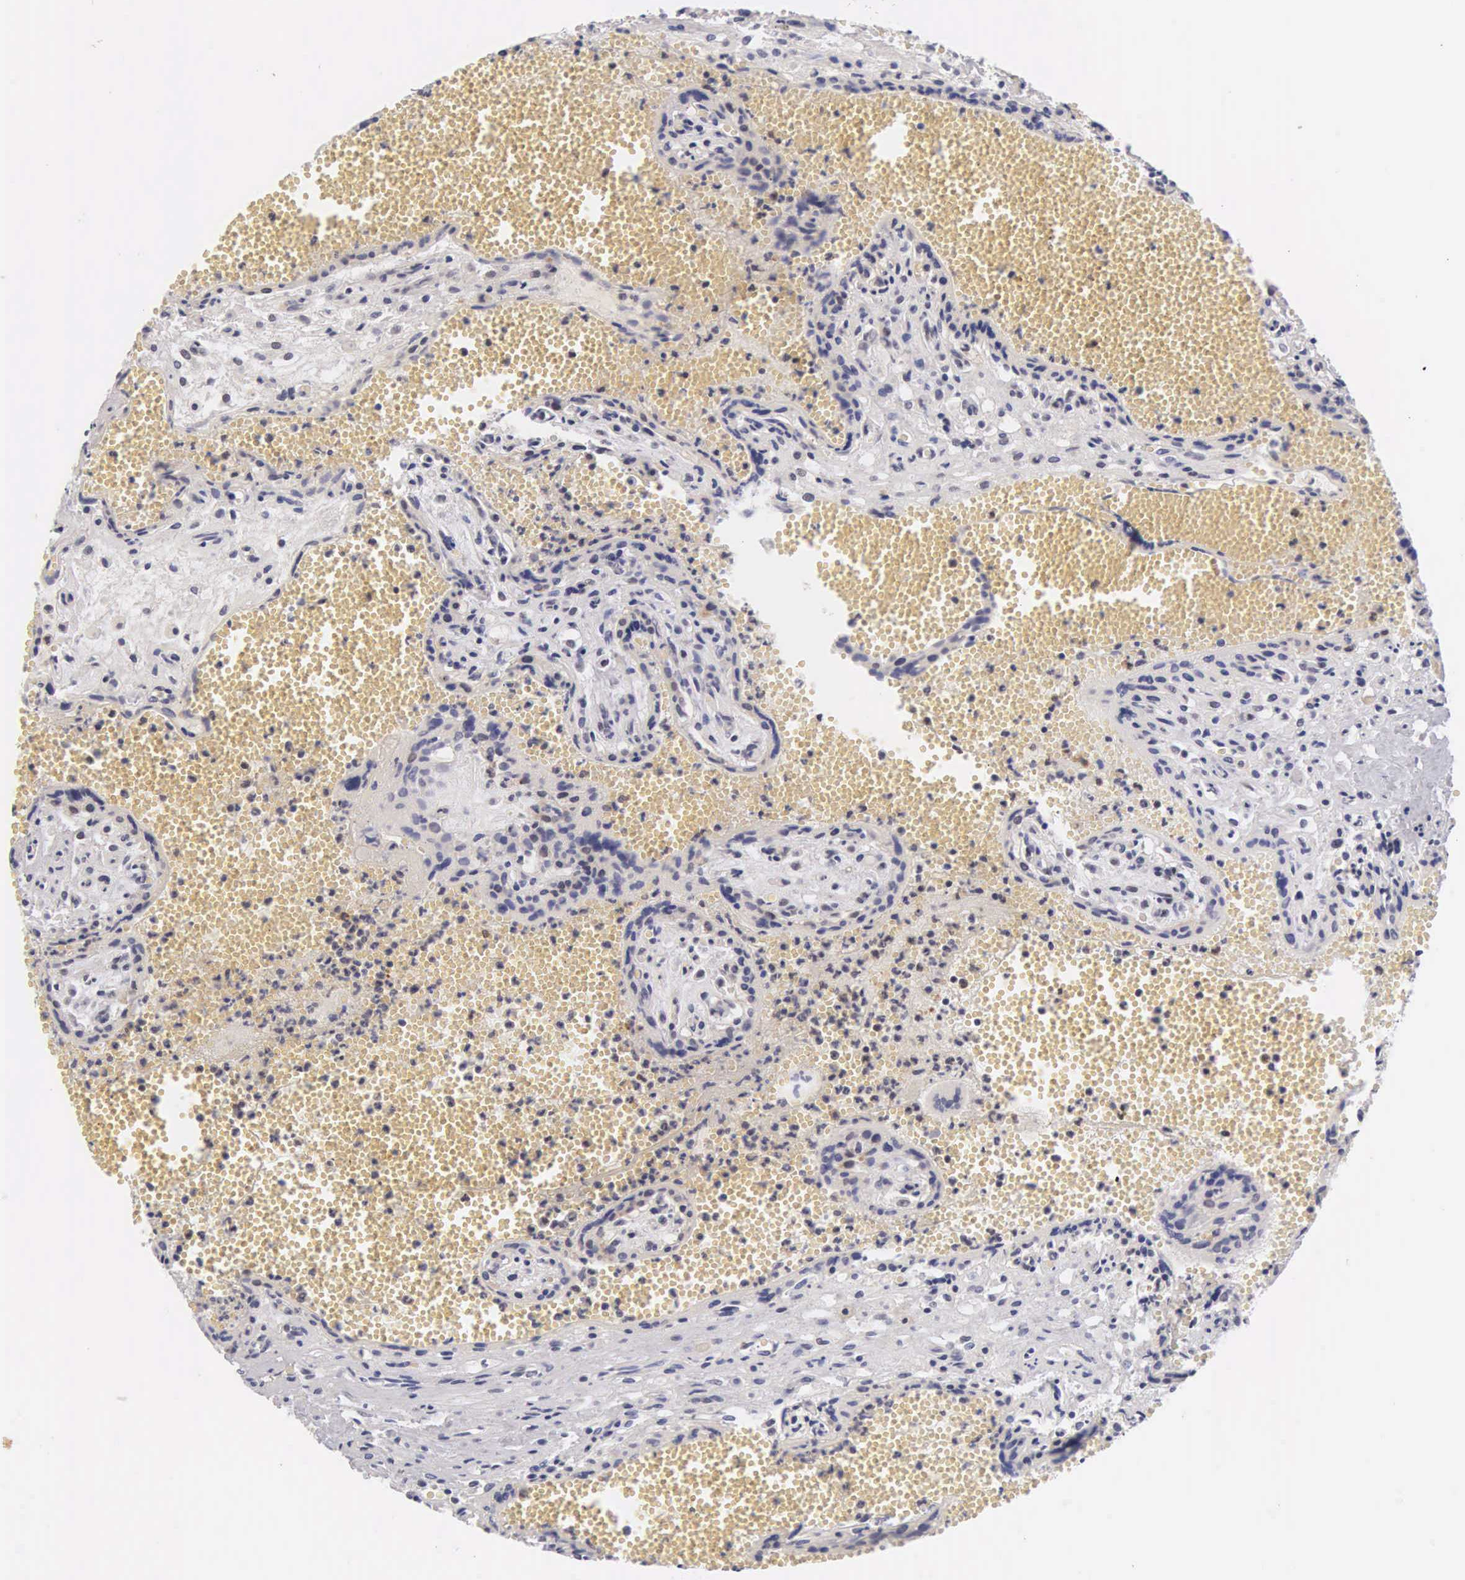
{"staining": {"intensity": "moderate", "quantity": ">75%", "location": "nuclear"}, "tissue": "placenta", "cell_type": "Trophoblastic cells", "image_type": "normal", "snomed": [{"axis": "morphology", "description": "Normal tissue, NOS"}, {"axis": "topography", "description": "Placenta"}], "caption": "Protein analysis of normal placenta exhibits moderate nuclear staining in about >75% of trophoblastic cells.", "gene": "FAM47A", "patient": {"sex": "female", "age": 40}}